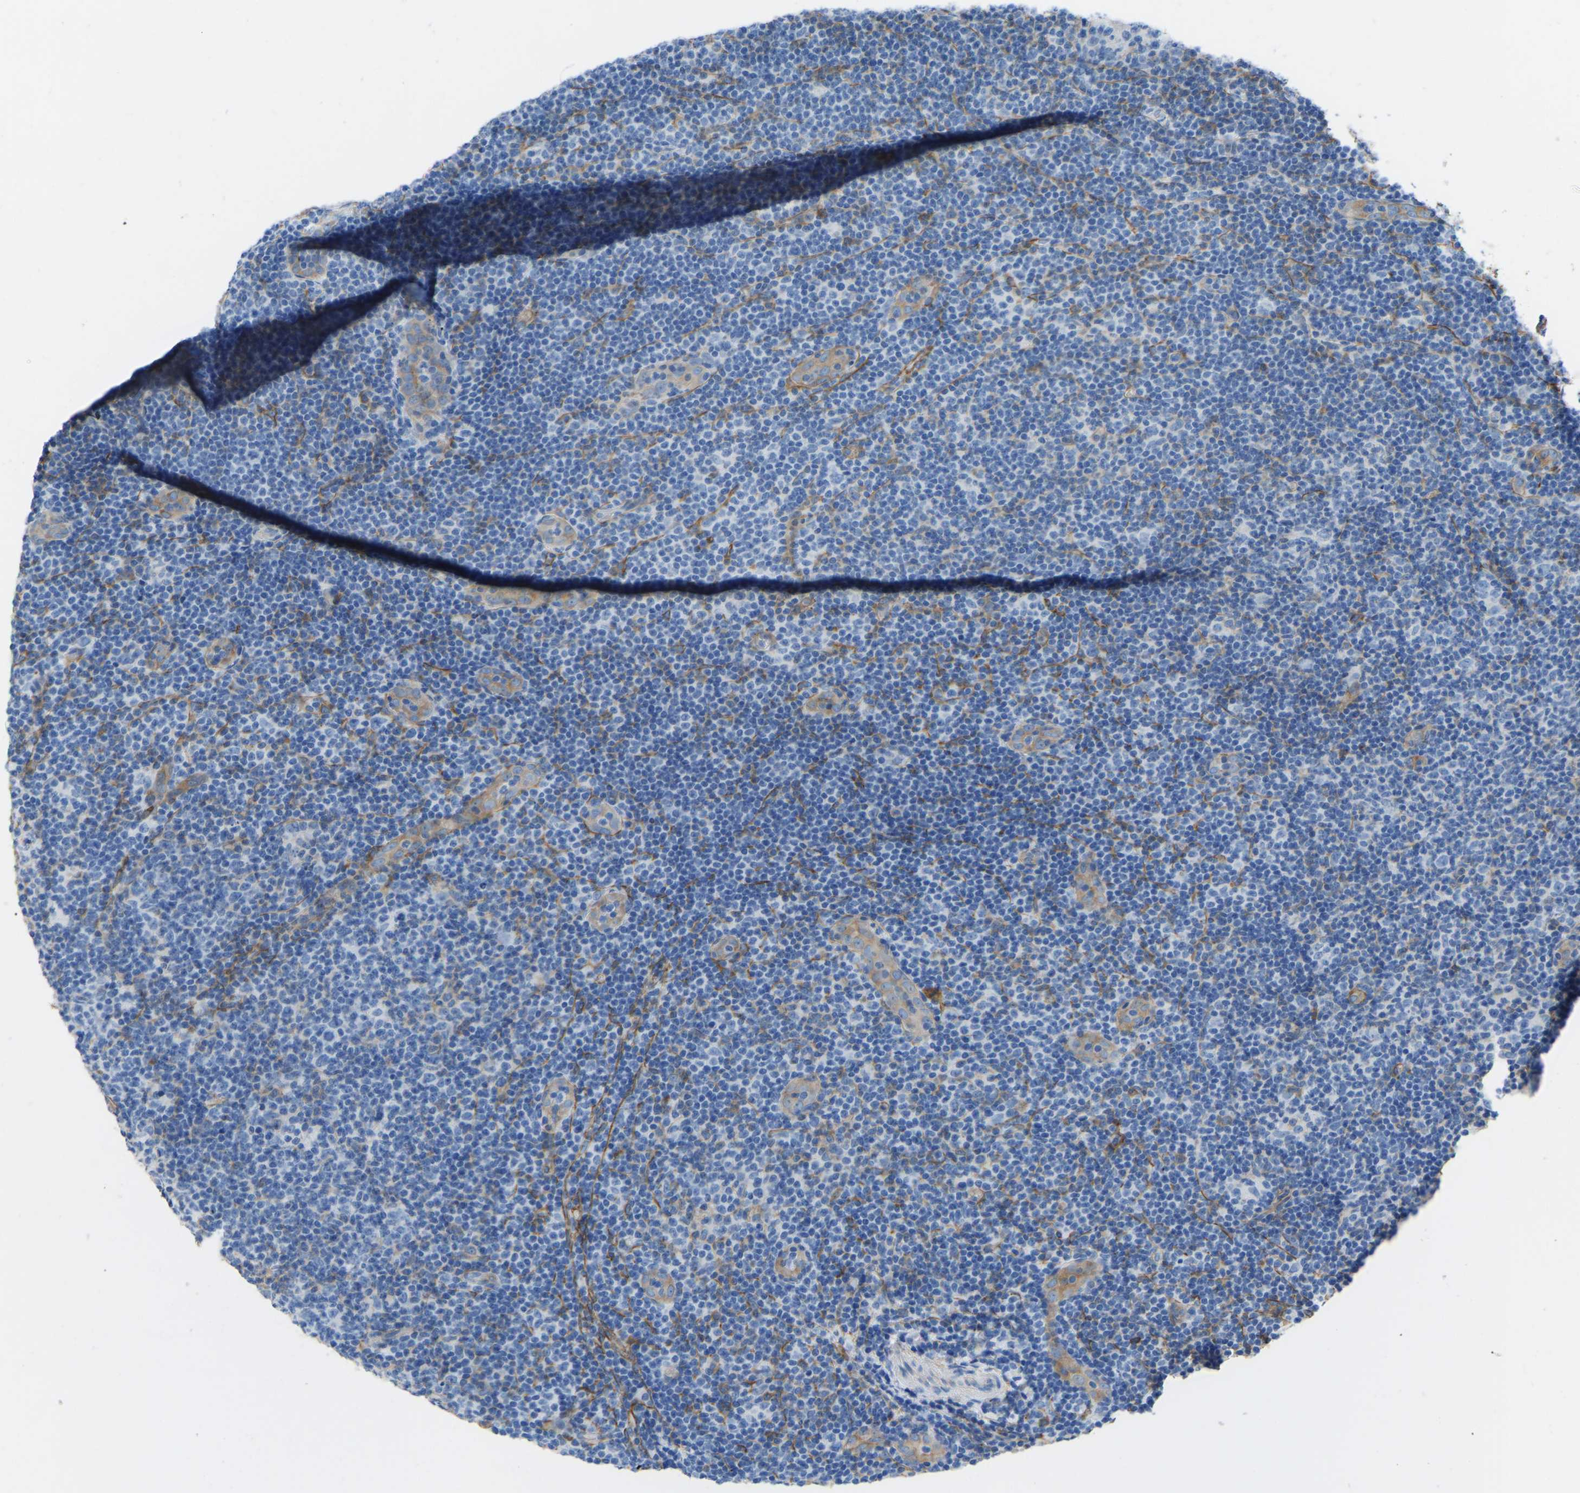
{"staining": {"intensity": "moderate", "quantity": "<25%", "location": "cytoplasmic/membranous"}, "tissue": "lymphoma", "cell_type": "Tumor cells", "image_type": "cancer", "snomed": [{"axis": "morphology", "description": "Malignant lymphoma, non-Hodgkin's type, Low grade"}, {"axis": "topography", "description": "Lymph node"}], "caption": "Immunohistochemistry (IHC) (DAB (3,3'-diaminobenzidine)) staining of lymphoma demonstrates moderate cytoplasmic/membranous protein staining in about <25% of tumor cells.", "gene": "MYH10", "patient": {"sex": "male", "age": 83}}